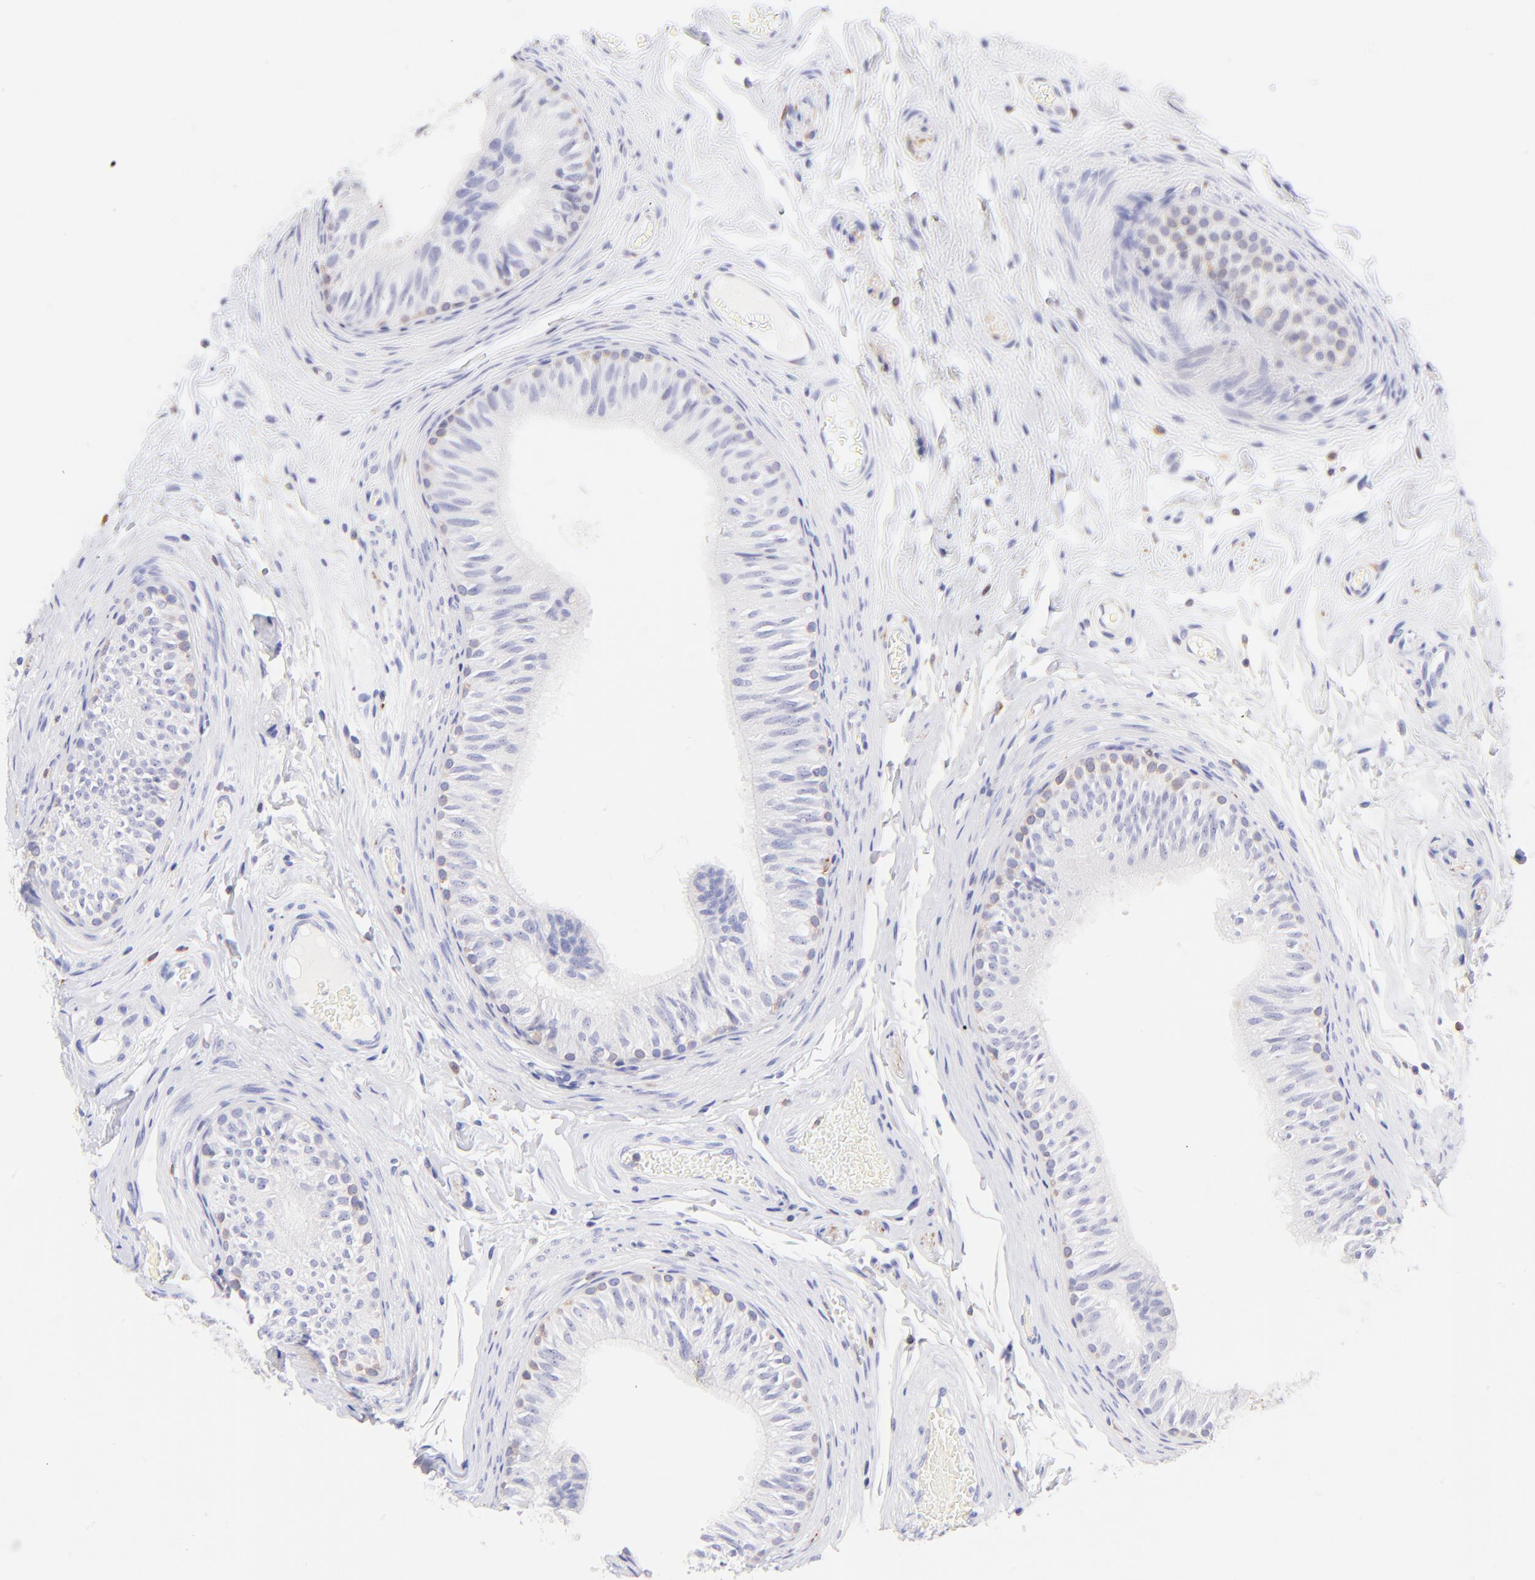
{"staining": {"intensity": "weak", "quantity": "<25%", "location": "cytoplasmic/membranous"}, "tissue": "epididymis", "cell_type": "Glandular cells", "image_type": "normal", "snomed": [{"axis": "morphology", "description": "Normal tissue, NOS"}, {"axis": "topography", "description": "Testis"}, {"axis": "topography", "description": "Epididymis"}], "caption": "Micrograph shows no significant protein staining in glandular cells of normal epididymis.", "gene": "IRAG2", "patient": {"sex": "male", "age": 36}}